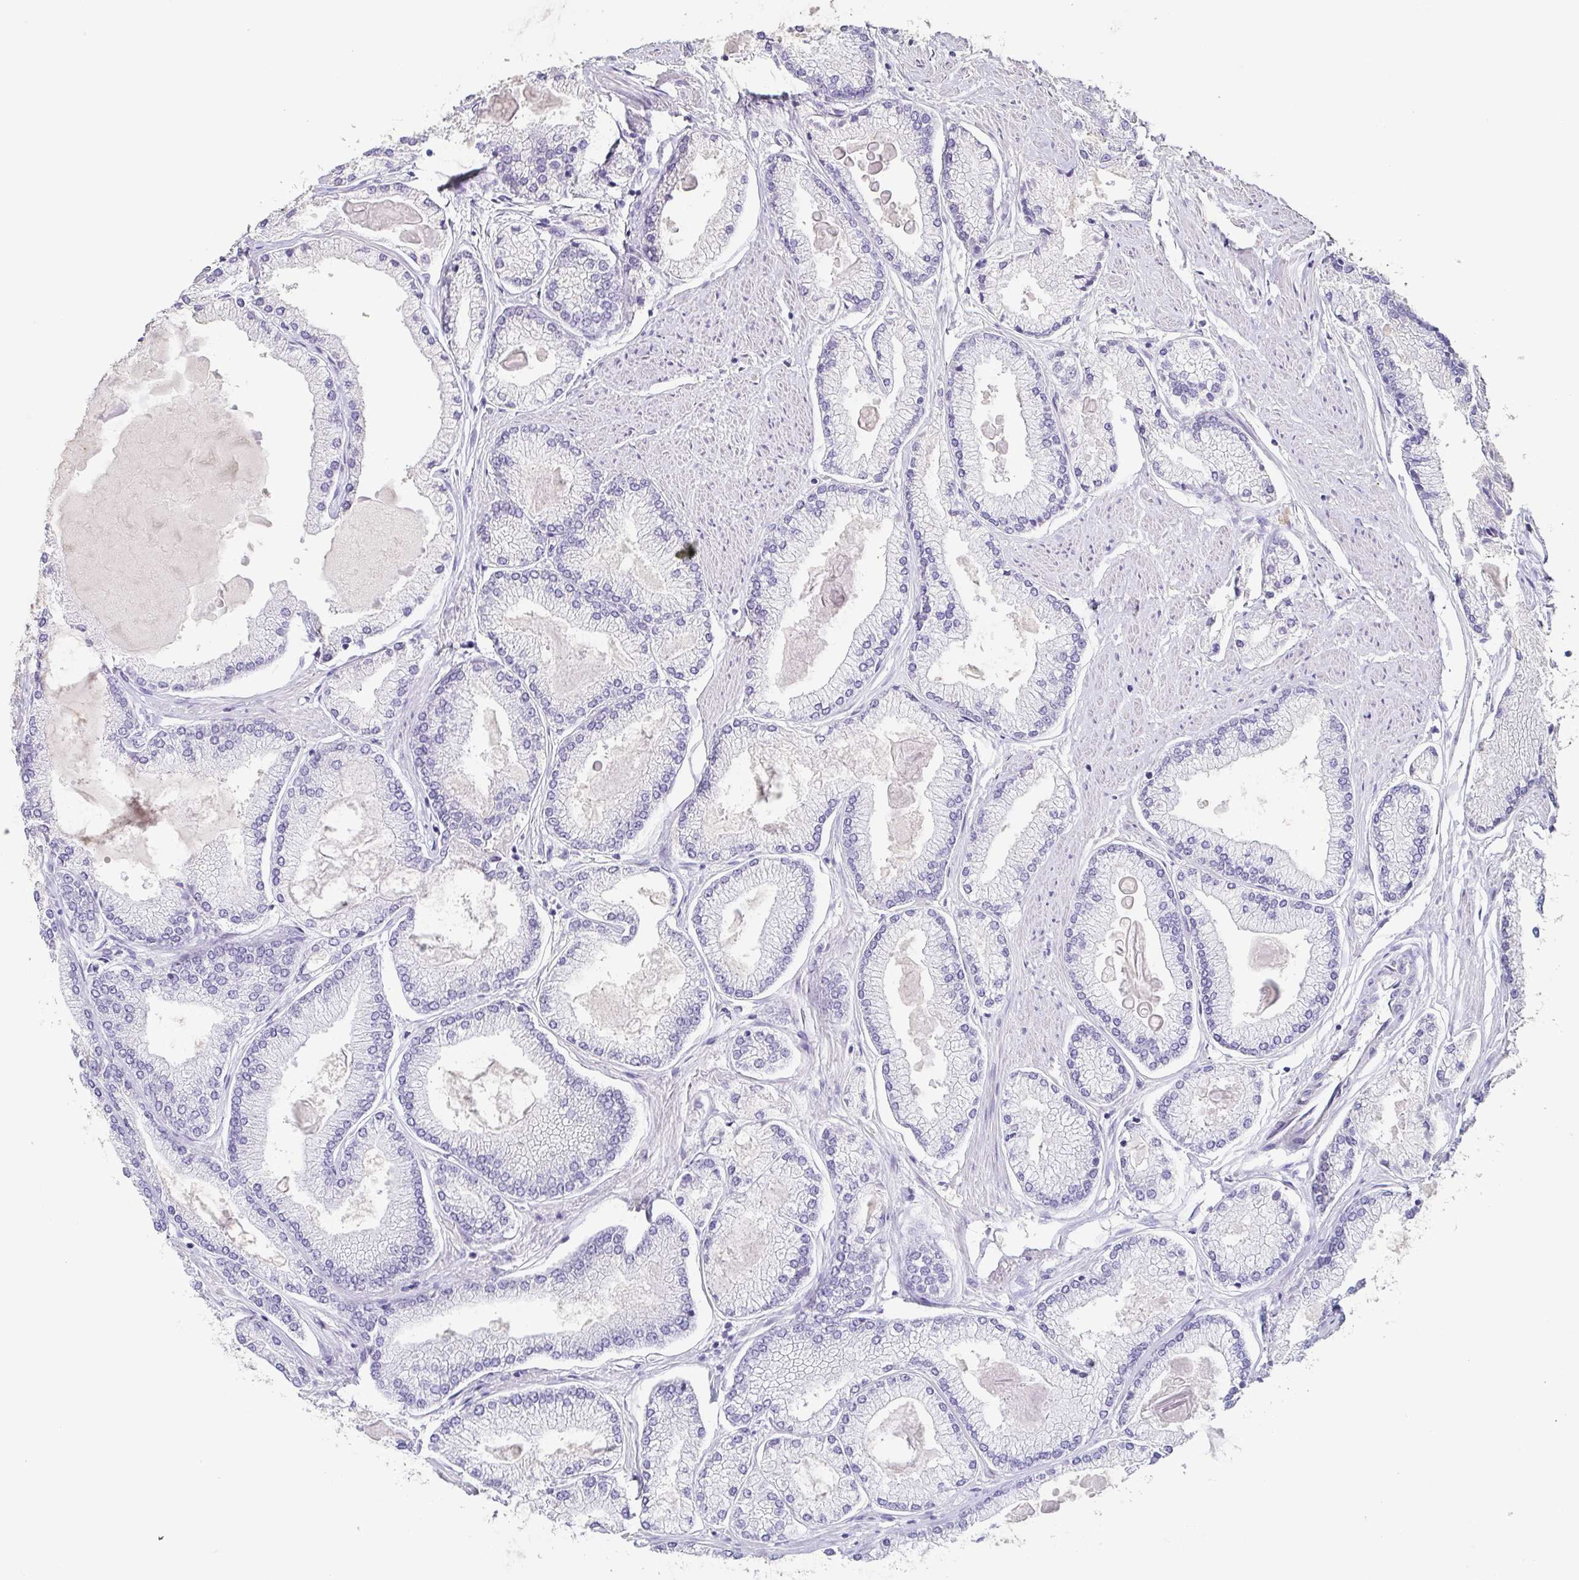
{"staining": {"intensity": "negative", "quantity": "none", "location": "none"}, "tissue": "prostate cancer", "cell_type": "Tumor cells", "image_type": "cancer", "snomed": [{"axis": "morphology", "description": "Adenocarcinoma, High grade"}, {"axis": "topography", "description": "Prostate"}], "caption": "Human prostate high-grade adenocarcinoma stained for a protein using immunohistochemistry displays no positivity in tumor cells.", "gene": "BPIFA2", "patient": {"sex": "male", "age": 68}}